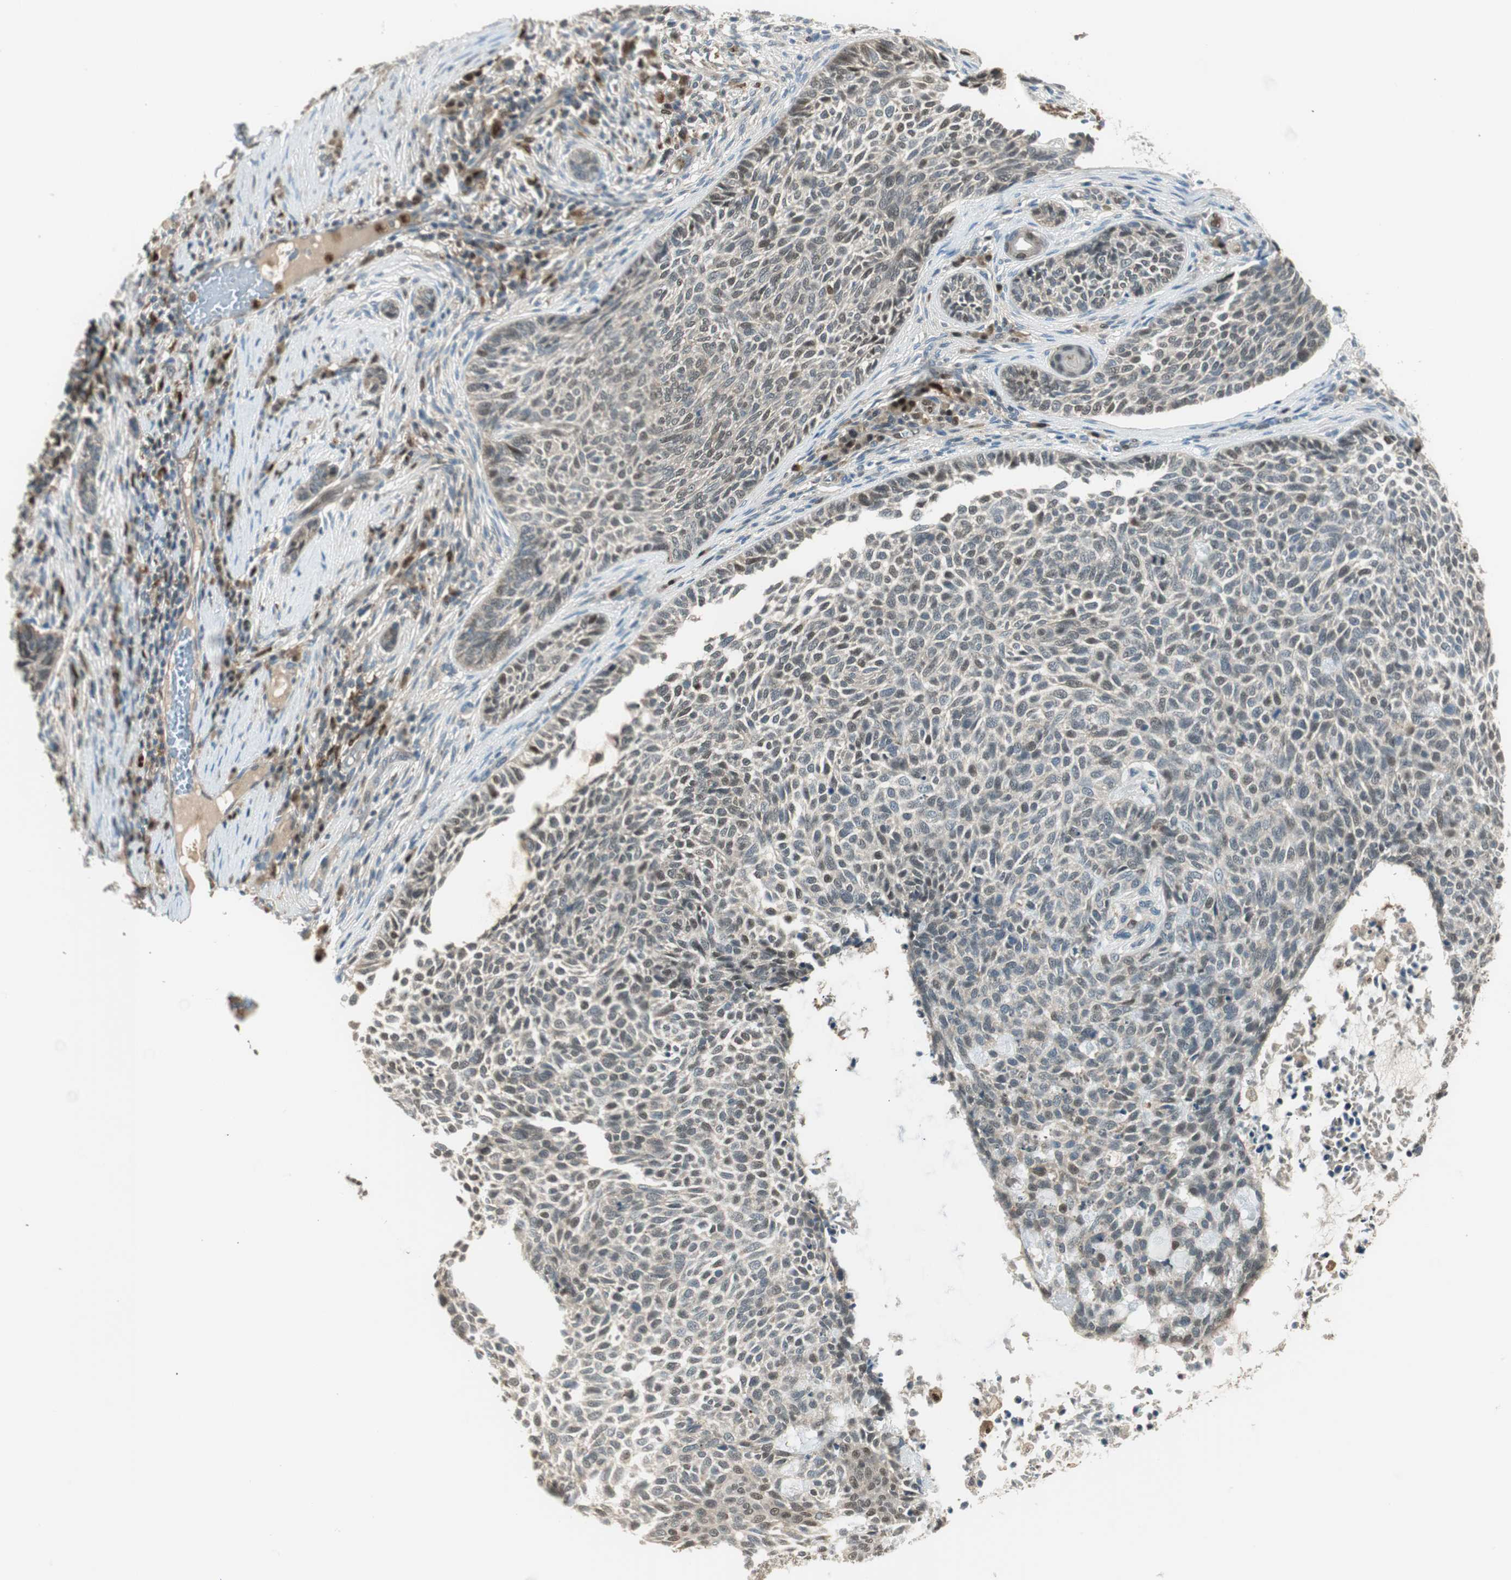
{"staining": {"intensity": "moderate", "quantity": "<25%", "location": "nuclear"}, "tissue": "skin cancer", "cell_type": "Tumor cells", "image_type": "cancer", "snomed": [{"axis": "morphology", "description": "Basal cell carcinoma"}, {"axis": "topography", "description": "Skin"}], "caption": "This micrograph displays IHC staining of skin cancer, with low moderate nuclear staining in approximately <25% of tumor cells.", "gene": "LTA4H", "patient": {"sex": "male", "age": 87}}